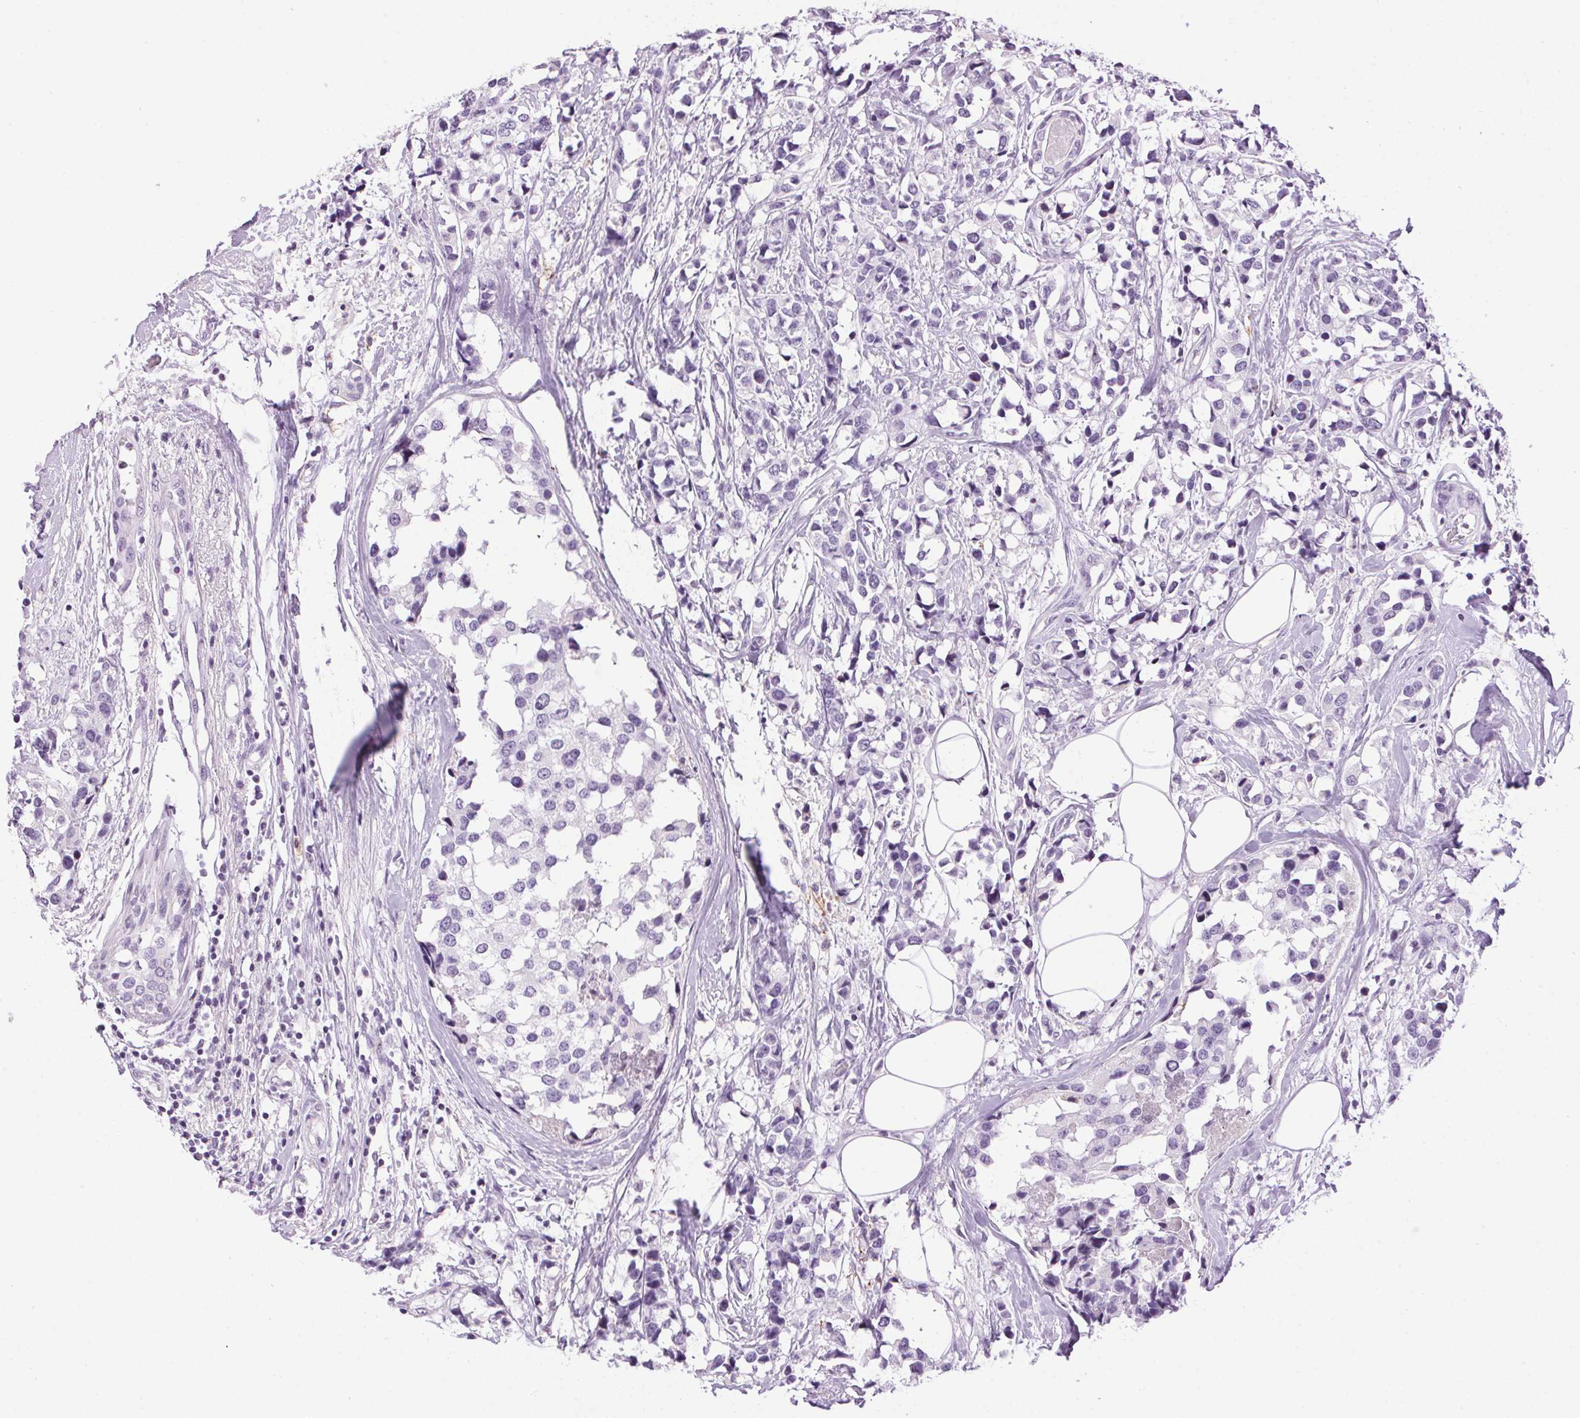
{"staining": {"intensity": "negative", "quantity": "none", "location": "none"}, "tissue": "breast cancer", "cell_type": "Tumor cells", "image_type": "cancer", "snomed": [{"axis": "morphology", "description": "Lobular carcinoma"}, {"axis": "topography", "description": "Breast"}], "caption": "There is no significant positivity in tumor cells of breast lobular carcinoma. The staining is performed using DAB (3,3'-diaminobenzidine) brown chromogen with nuclei counter-stained in using hematoxylin.", "gene": "TMEM88B", "patient": {"sex": "female", "age": 59}}